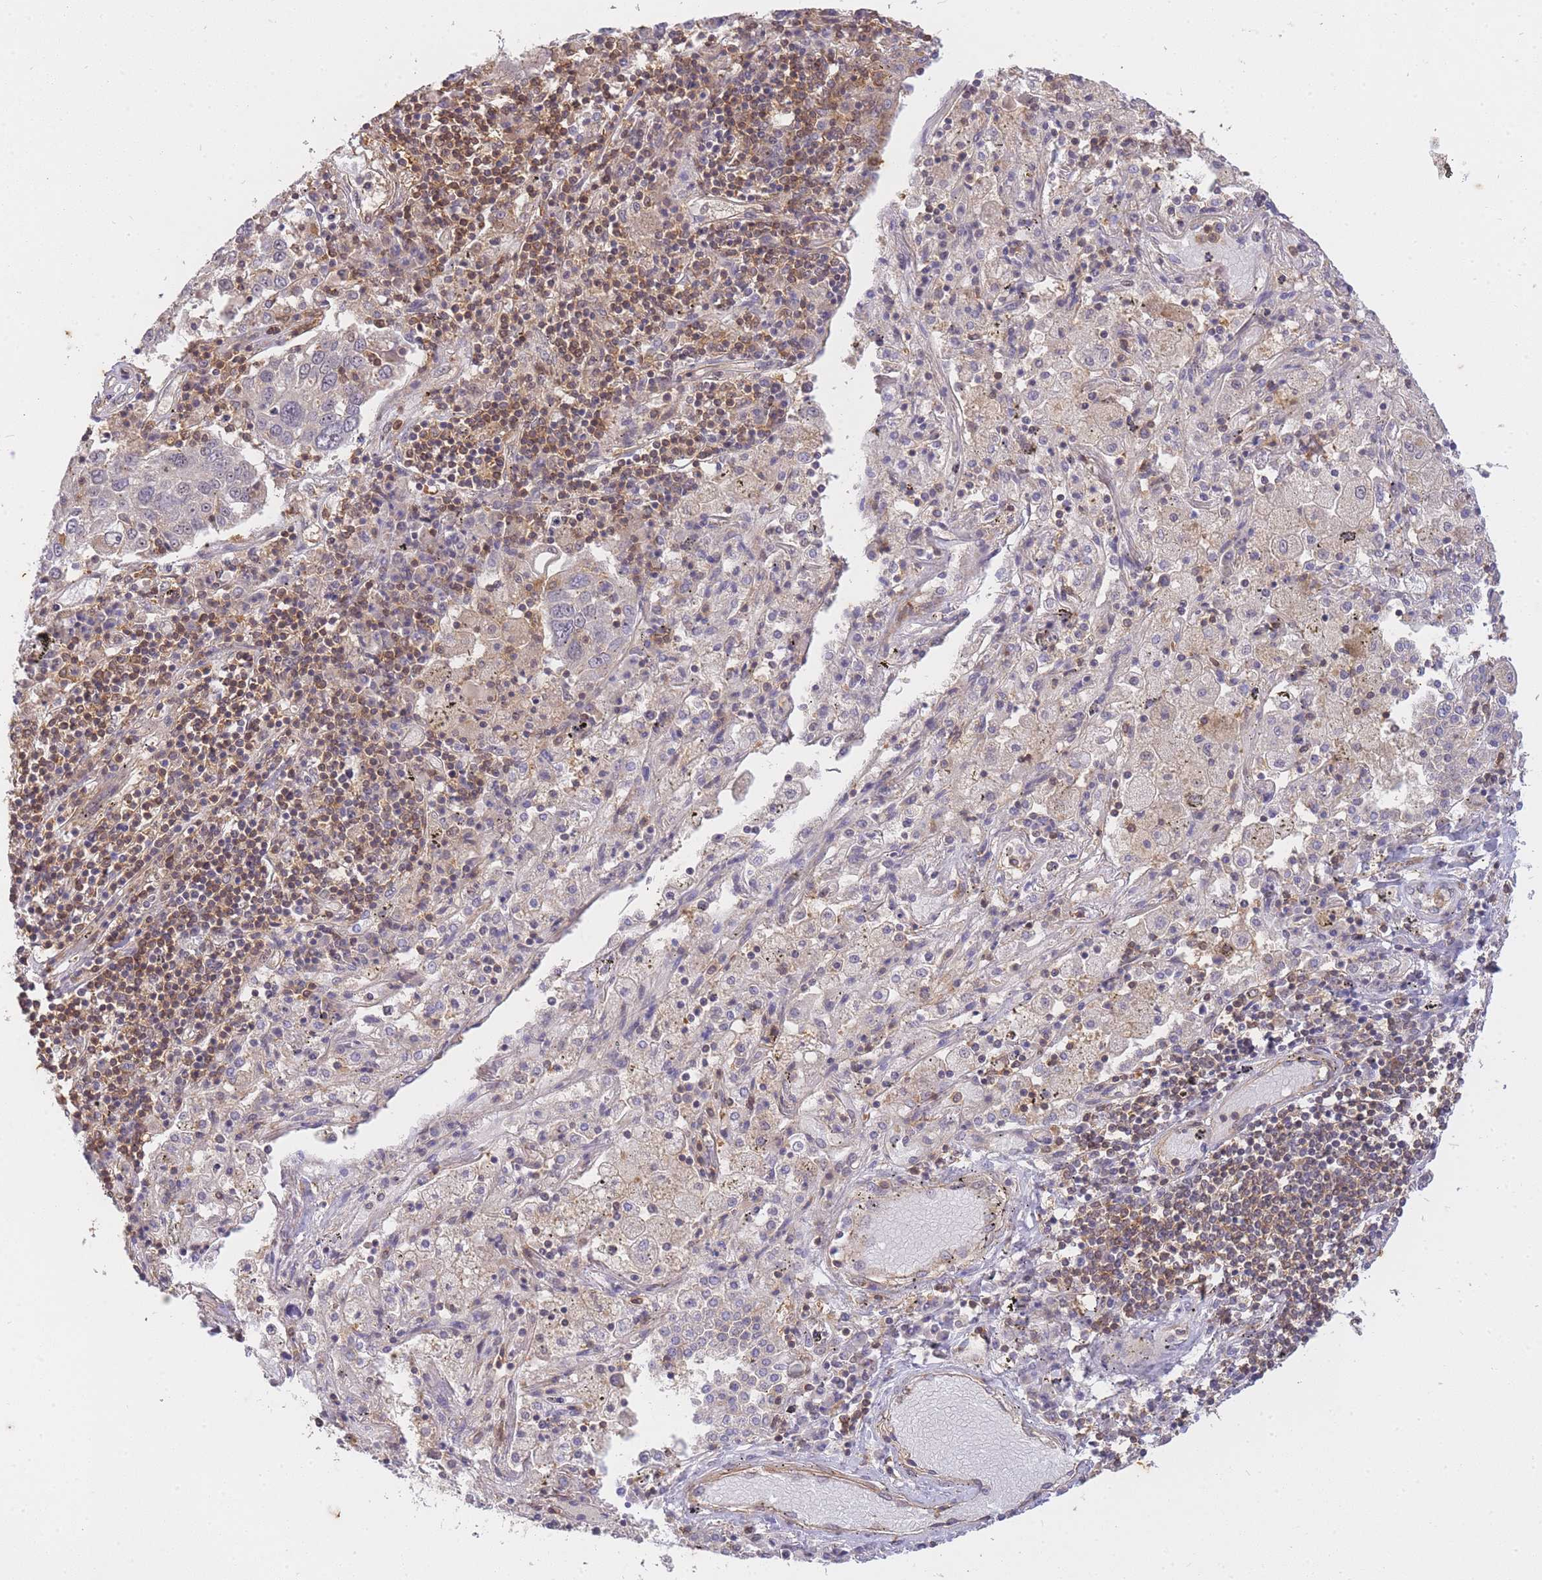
{"staining": {"intensity": "negative", "quantity": "none", "location": "none"}, "tissue": "lung cancer", "cell_type": "Tumor cells", "image_type": "cancer", "snomed": [{"axis": "morphology", "description": "Squamous cell carcinoma, NOS"}, {"axis": "topography", "description": "Lung"}], "caption": "A photomicrograph of human lung squamous cell carcinoma is negative for staining in tumor cells. The staining is performed using DAB brown chromogen with nuclei counter-stained in using hematoxylin.", "gene": "ST8SIA4", "patient": {"sex": "male", "age": 65}}